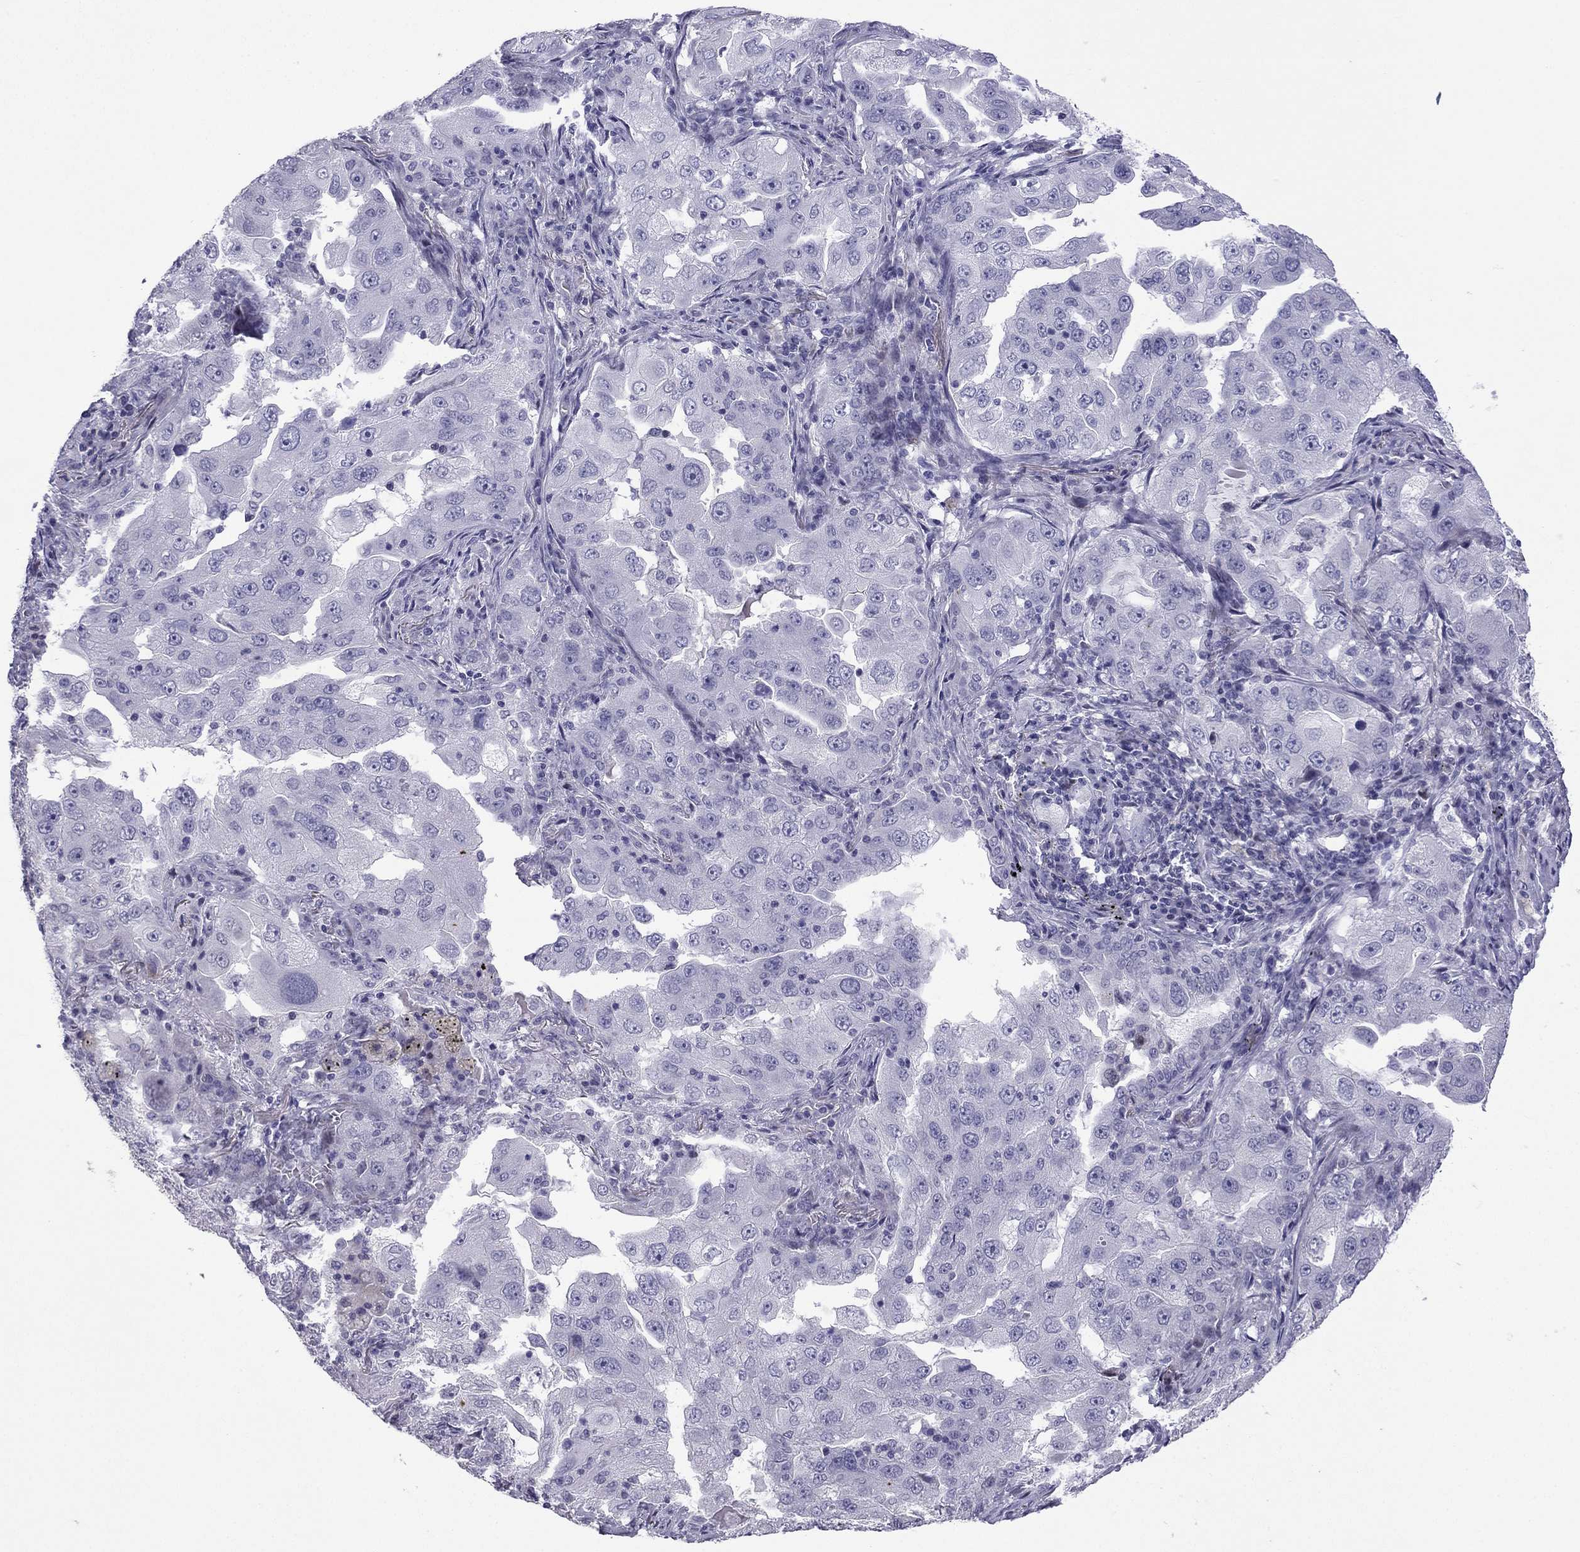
{"staining": {"intensity": "negative", "quantity": "none", "location": "none"}, "tissue": "lung cancer", "cell_type": "Tumor cells", "image_type": "cancer", "snomed": [{"axis": "morphology", "description": "Adenocarcinoma, NOS"}, {"axis": "topography", "description": "Lung"}], "caption": "This is an IHC photomicrograph of human lung cancer (adenocarcinoma). There is no expression in tumor cells.", "gene": "CFAP70", "patient": {"sex": "female", "age": 61}}